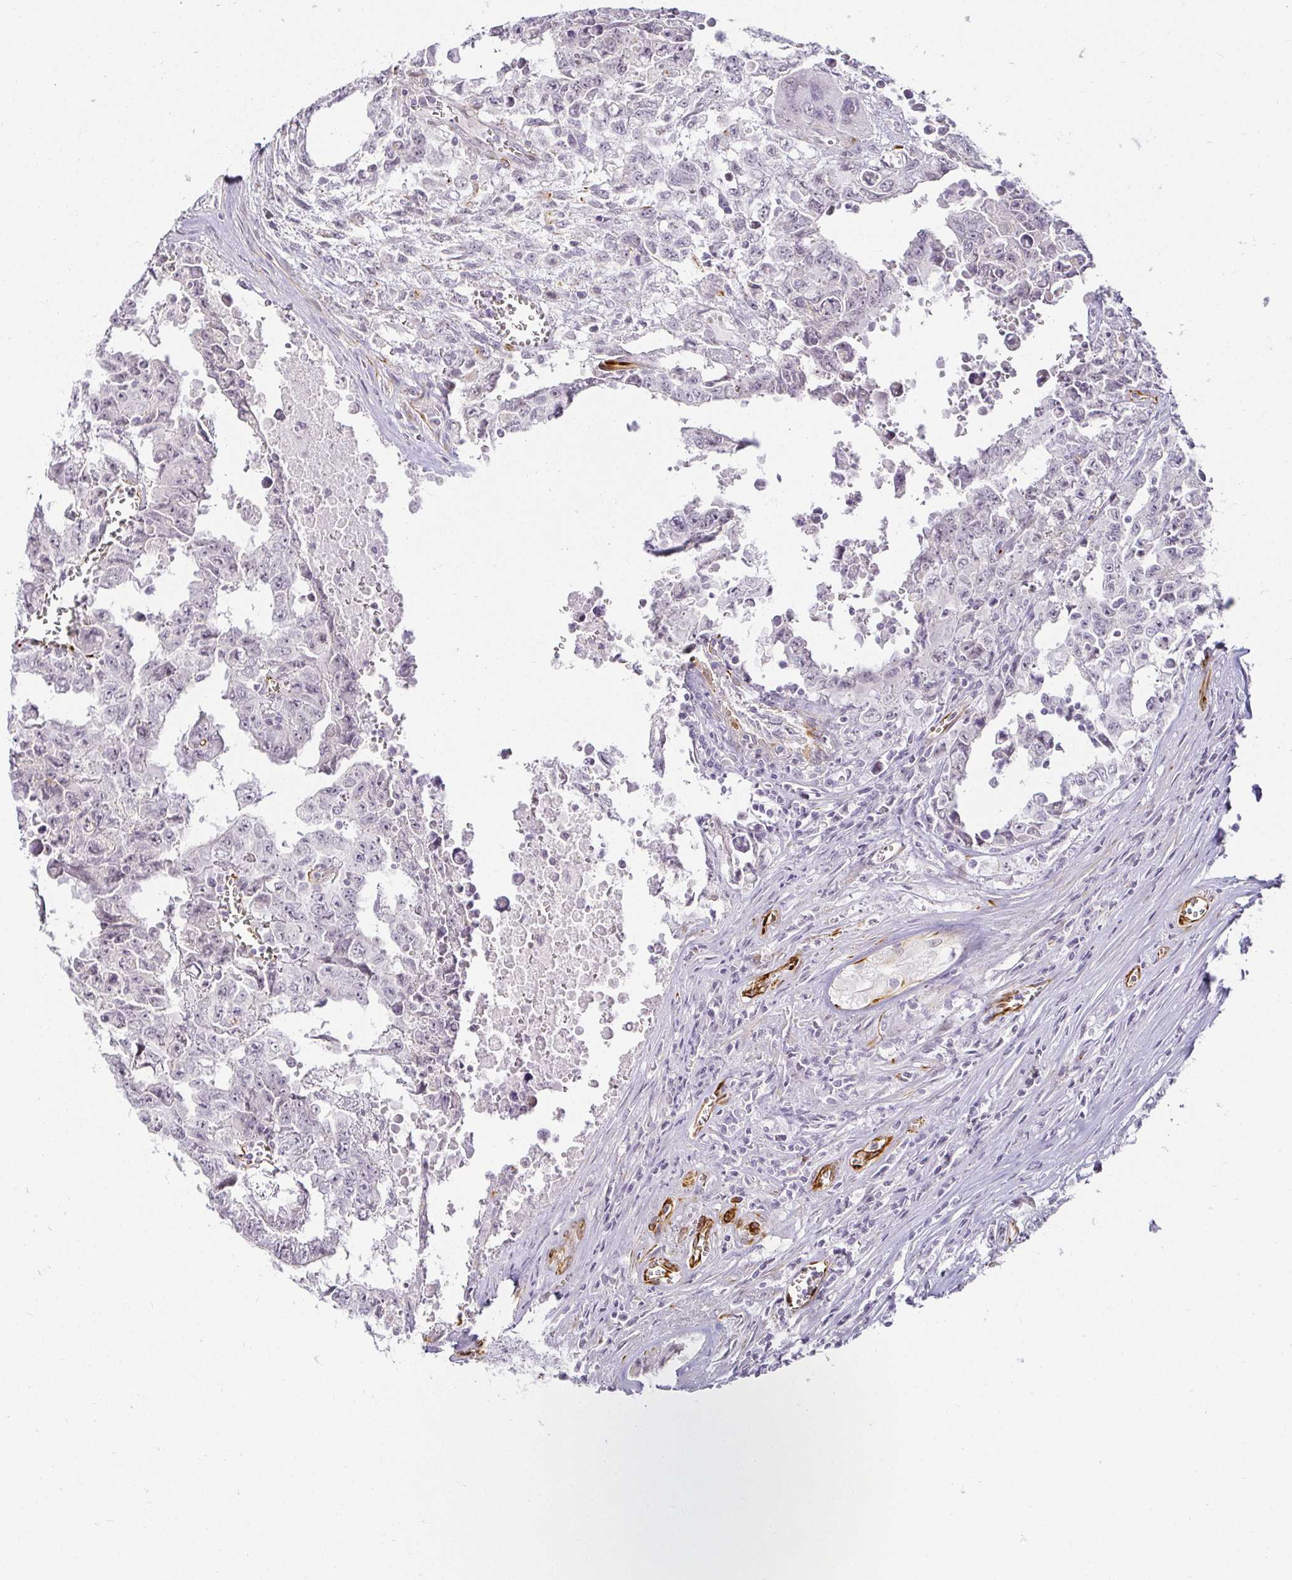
{"staining": {"intensity": "negative", "quantity": "none", "location": "none"}, "tissue": "testis cancer", "cell_type": "Tumor cells", "image_type": "cancer", "snomed": [{"axis": "morphology", "description": "Carcinoma, Embryonal, NOS"}, {"axis": "topography", "description": "Testis"}], "caption": "Tumor cells show no significant protein positivity in testis cancer.", "gene": "ACAN", "patient": {"sex": "male", "age": 24}}